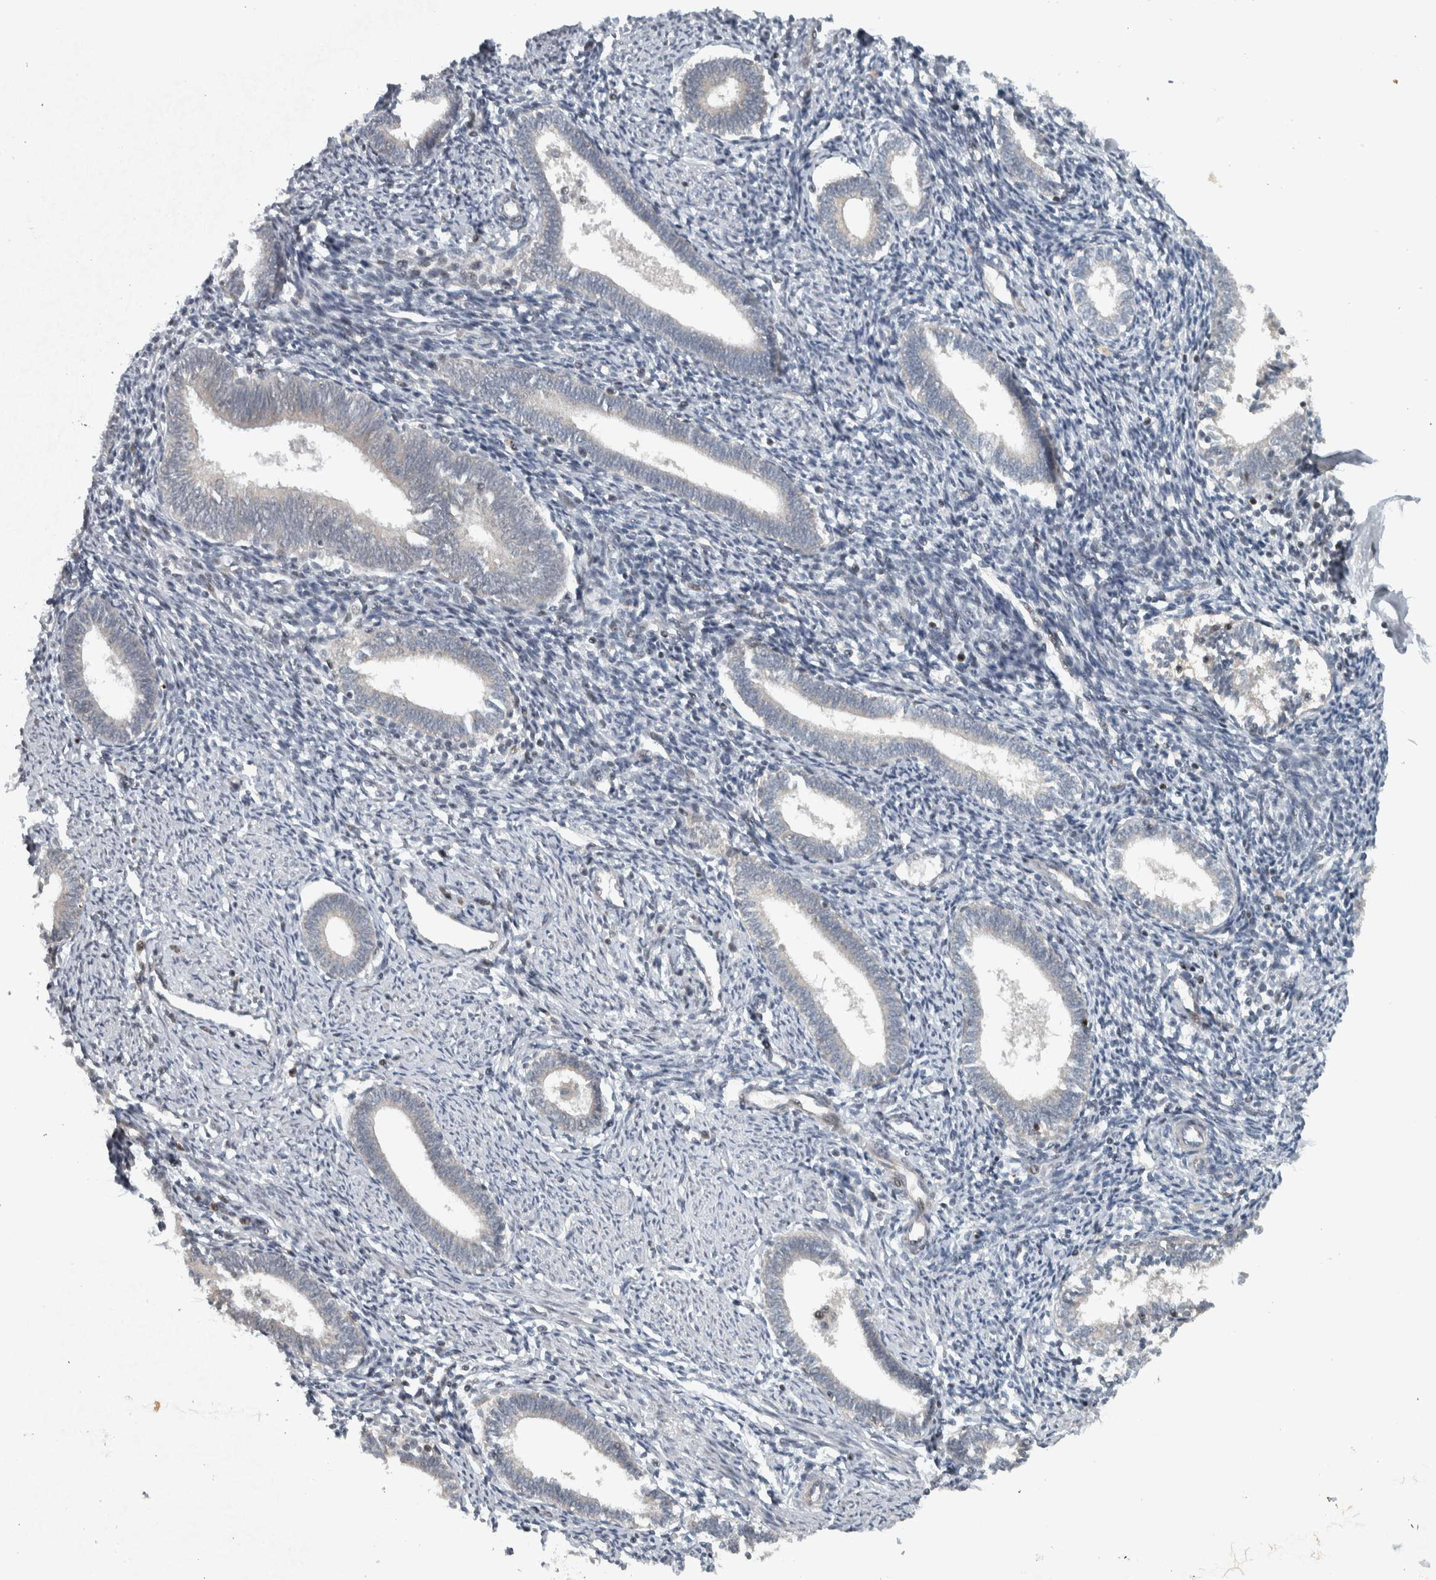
{"staining": {"intensity": "negative", "quantity": "none", "location": "none"}, "tissue": "endometrium", "cell_type": "Cells in endometrial stroma", "image_type": "normal", "snomed": [{"axis": "morphology", "description": "Normal tissue, NOS"}, {"axis": "topography", "description": "Endometrium"}], "caption": "This is an immunohistochemistry (IHC) image of normal human endometrium. There is no staining in cells in endometrial stroma.", "gene": "NAPG", "patient": {"sex": "female", "age": 41}}